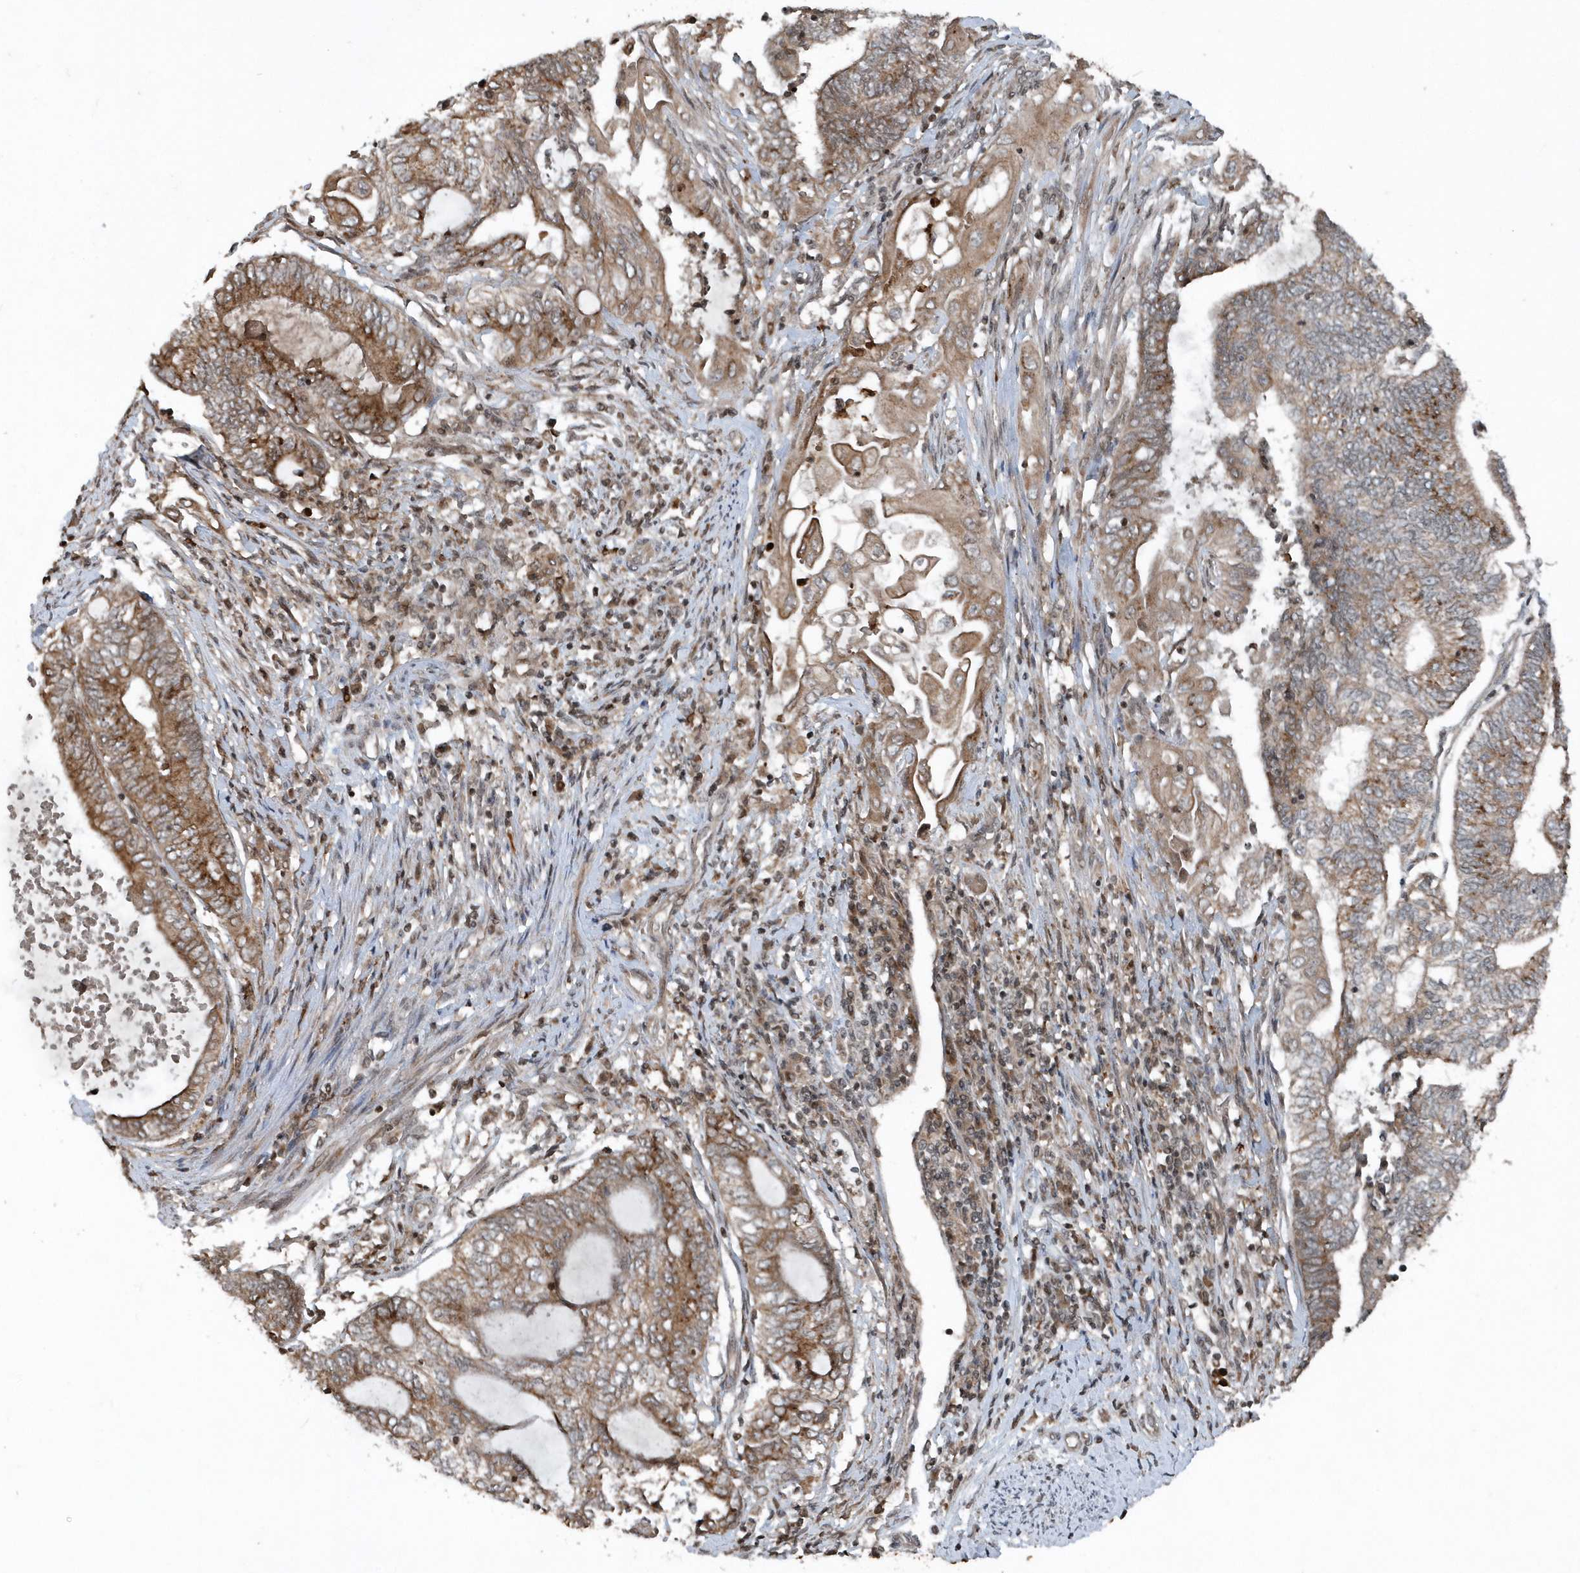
{"staining": {"intensity": "moderate", "quantity": ">75%", "location": "cytoplasmic/membranous"}, "tissue": "endometrial cancer", "cell_type": "Tumor cells", "image_type": "cancer", "snomed": [{"axis": "morphology", "description": "Adenocarcinoma, NOS"}, {"axis": "topography", "description": "Uterus"}, {"axis": "topography", "description": "Endometrium"}], "caption": "Immunohistochemistry (IHC) histopathology image of neoplastic tissue: human endometrial cancer (adenocarcinoma) stained using immunohistochemistry shows medium levels of moderate protein expression localized specifically in the cytoplasmic/membranous of tumor cells, appearing as a cytoplasmic/membranous brown color.", "gene": "EIF2B1", "patient": {"sex": "female", "age": 70}}